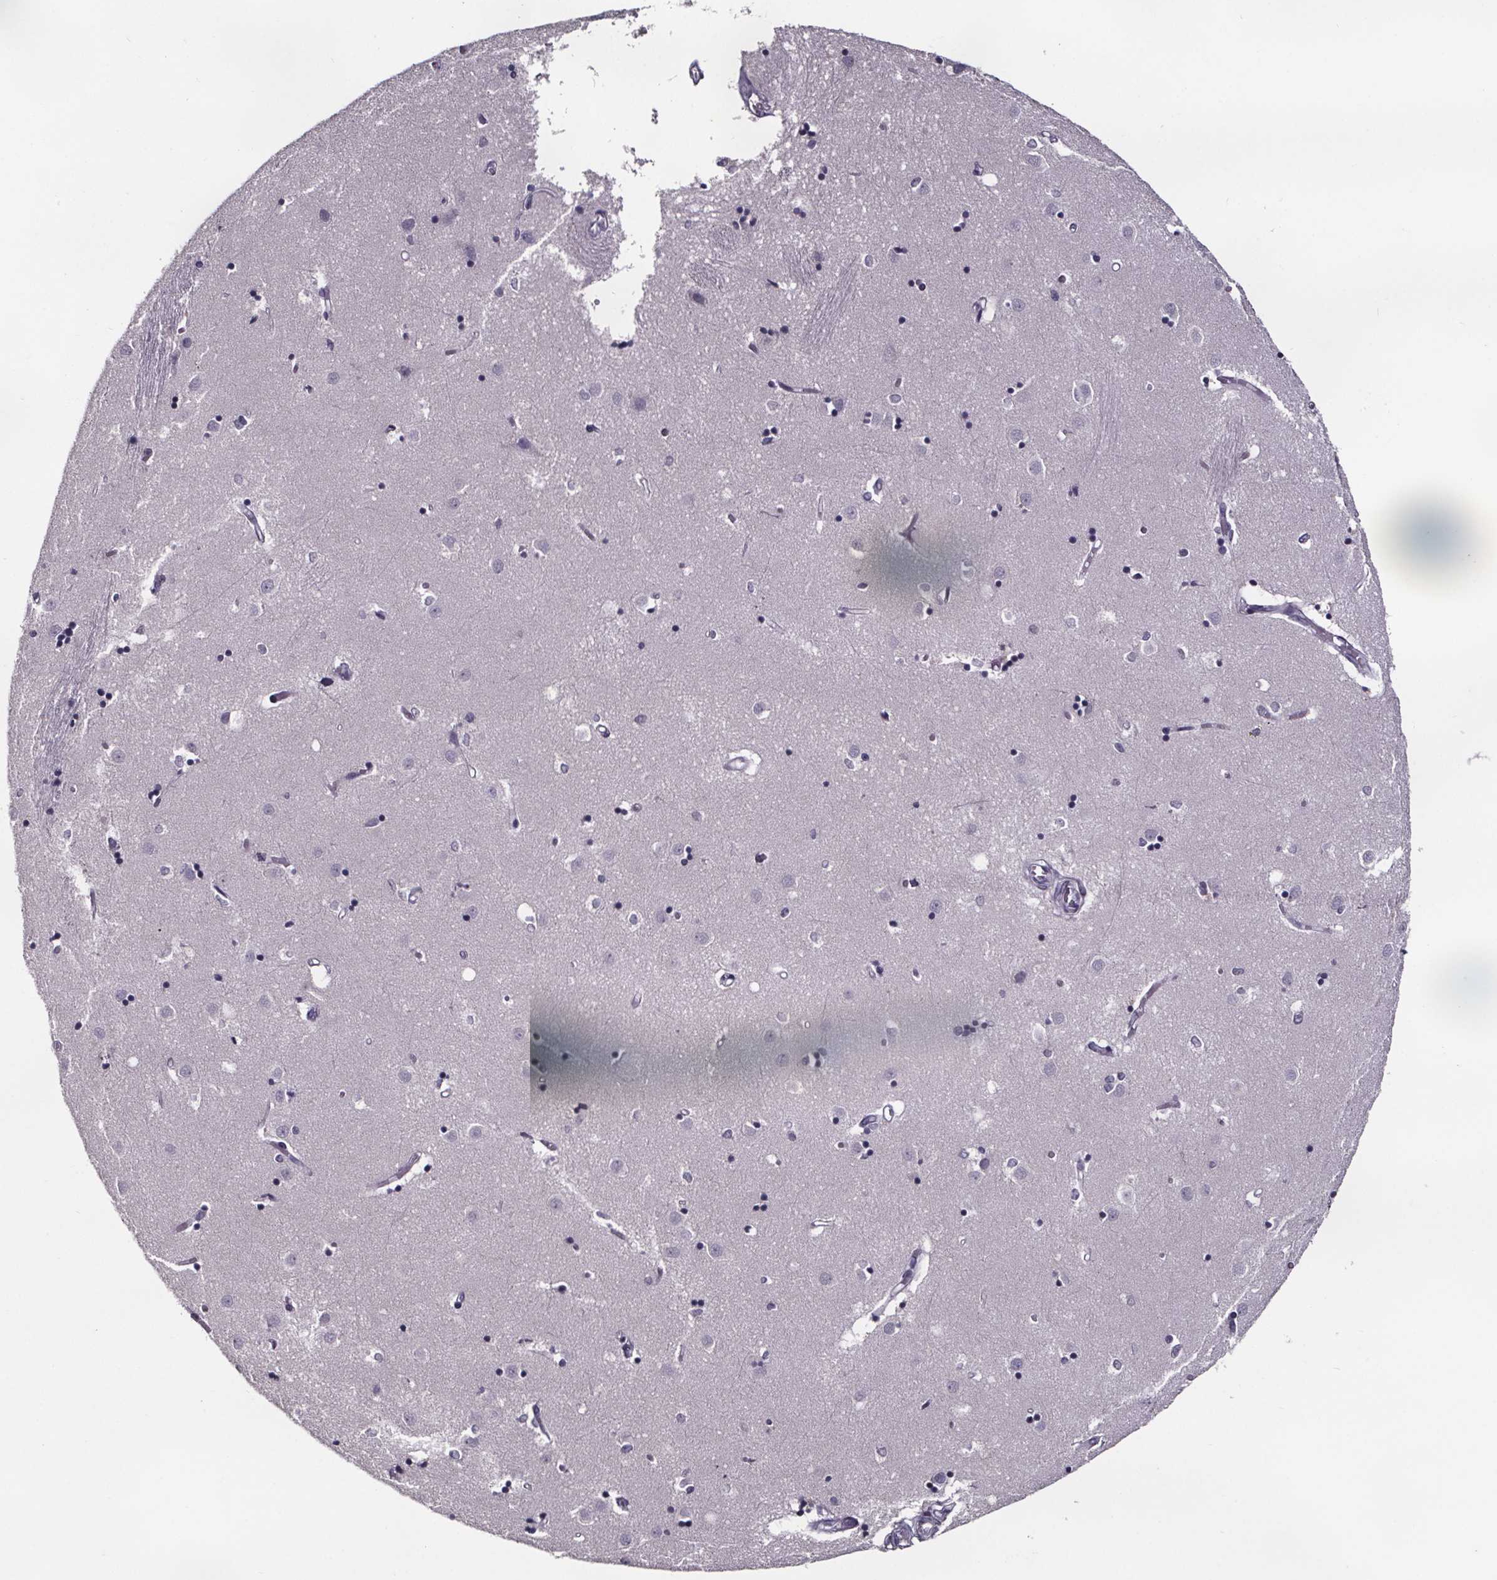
{"staining": {"intensity": "negative", "quantity": "none", "location": "none"}, "tissue": "caudate", "cell_type": "Glial cells", "image_type": "normal", "snomed": [{"axis": "morphology", "description": "Normal tissue, NOS"}, {"axis": "topography", "description": "Lateral ventricle wall"}], "caption": "IHC of unremarkable caudate shows no staining in glial cells. (Immunohistochemistry (ihc), brightfield microscopy, high magnification).", "gene": "AR", "patient": {"sex": "male", "age": 54}}